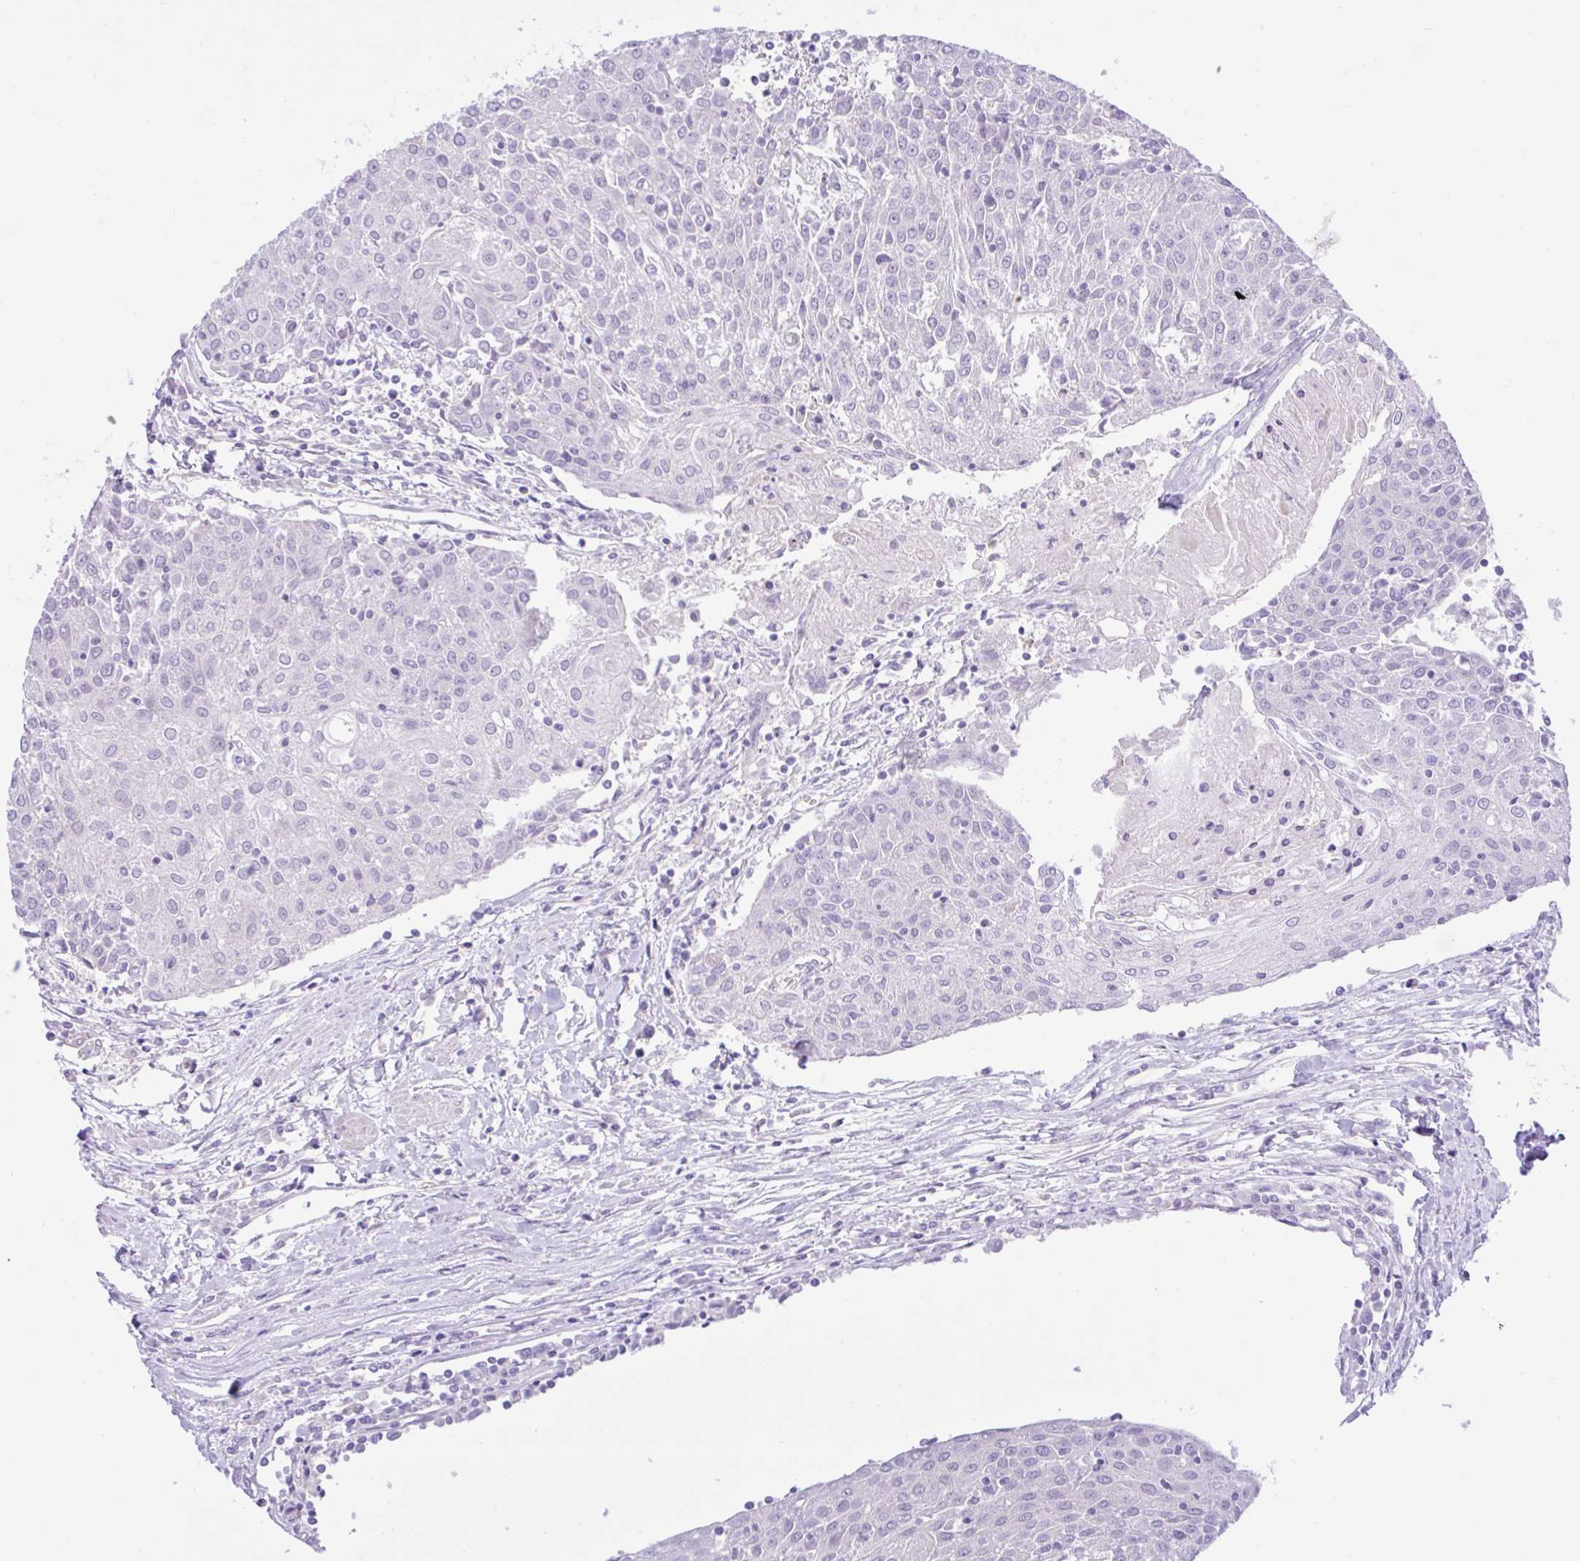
{"staining": {"intensity": "negative", "quantity": "none", "location": "none"}, "tissue": "urothelial cancer", "cell_type": "Tumor cells", "image_type": "cancer", "snomed": [{"axis": "morphology", "description": "Urothelial carcinoma, High grade"}, {"axis": "topography", "description": "Urinary bladder"}], "caption": "Tumor cells show no significant positivity in urothelial carcinoma (high-grade).", "gene": "ZNF101", "patient": {"sex": "female", "age": 85}}